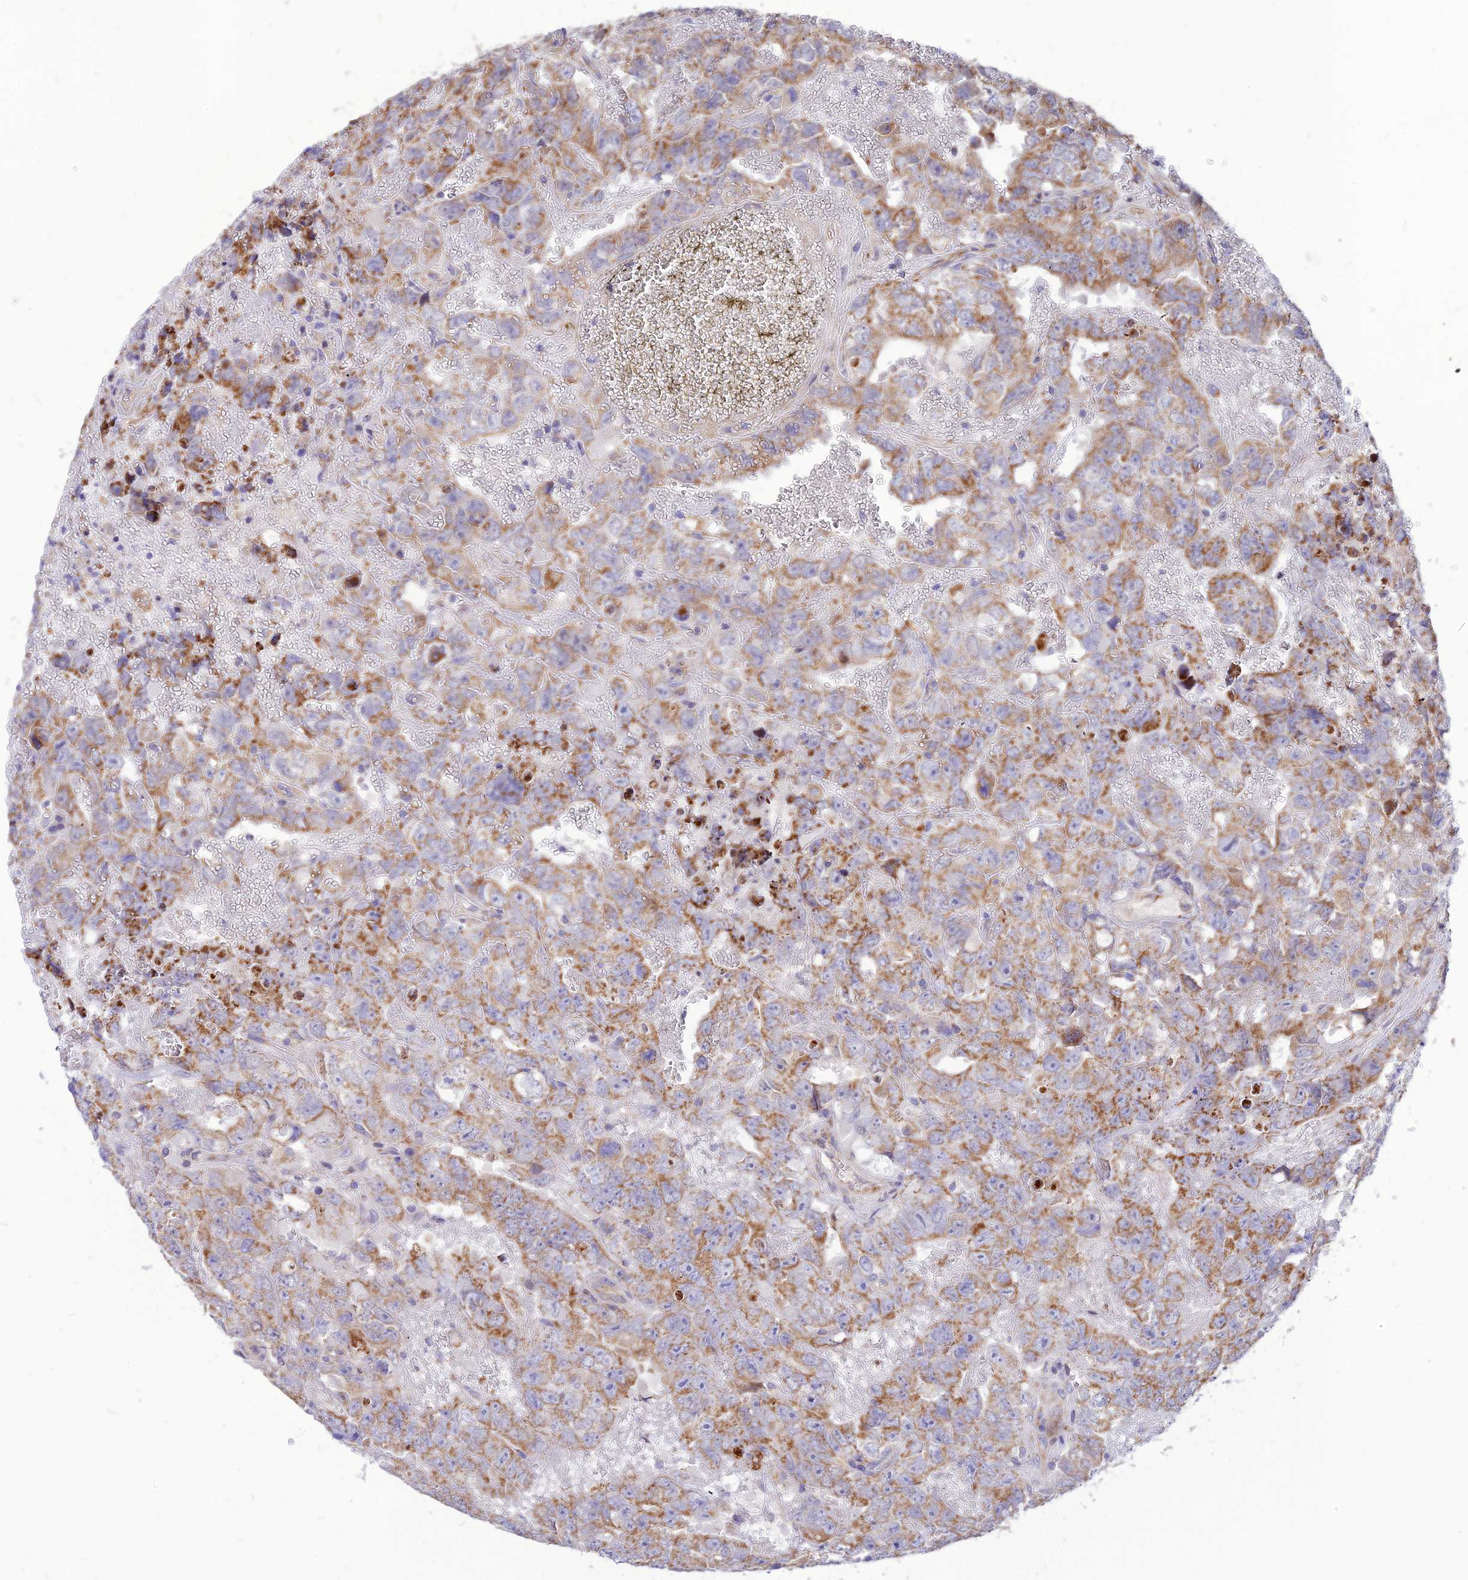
{"staining": {"intensity": "moderate", "quantity": "25%-75%", "location": "cytoplasmic/membranous"}, "tissue": "testis cancer", "cell_type": "Tumor cells", "image_type": "cancer", "snomed": [{"axis": "morphology", "description": "Carcinoma, Embryonal, NOS"}, {"axis": "topography", "description": "Testis"}], "caption": "Human embryonal carcinoma (testis) stained for a protein (brown) demonstrates moderate cytoplasmic/membranous positive staining in about 25%-75% of tumor cells.", "gene": "ECI1", "patient": {"sex": "male", "age": 45}}